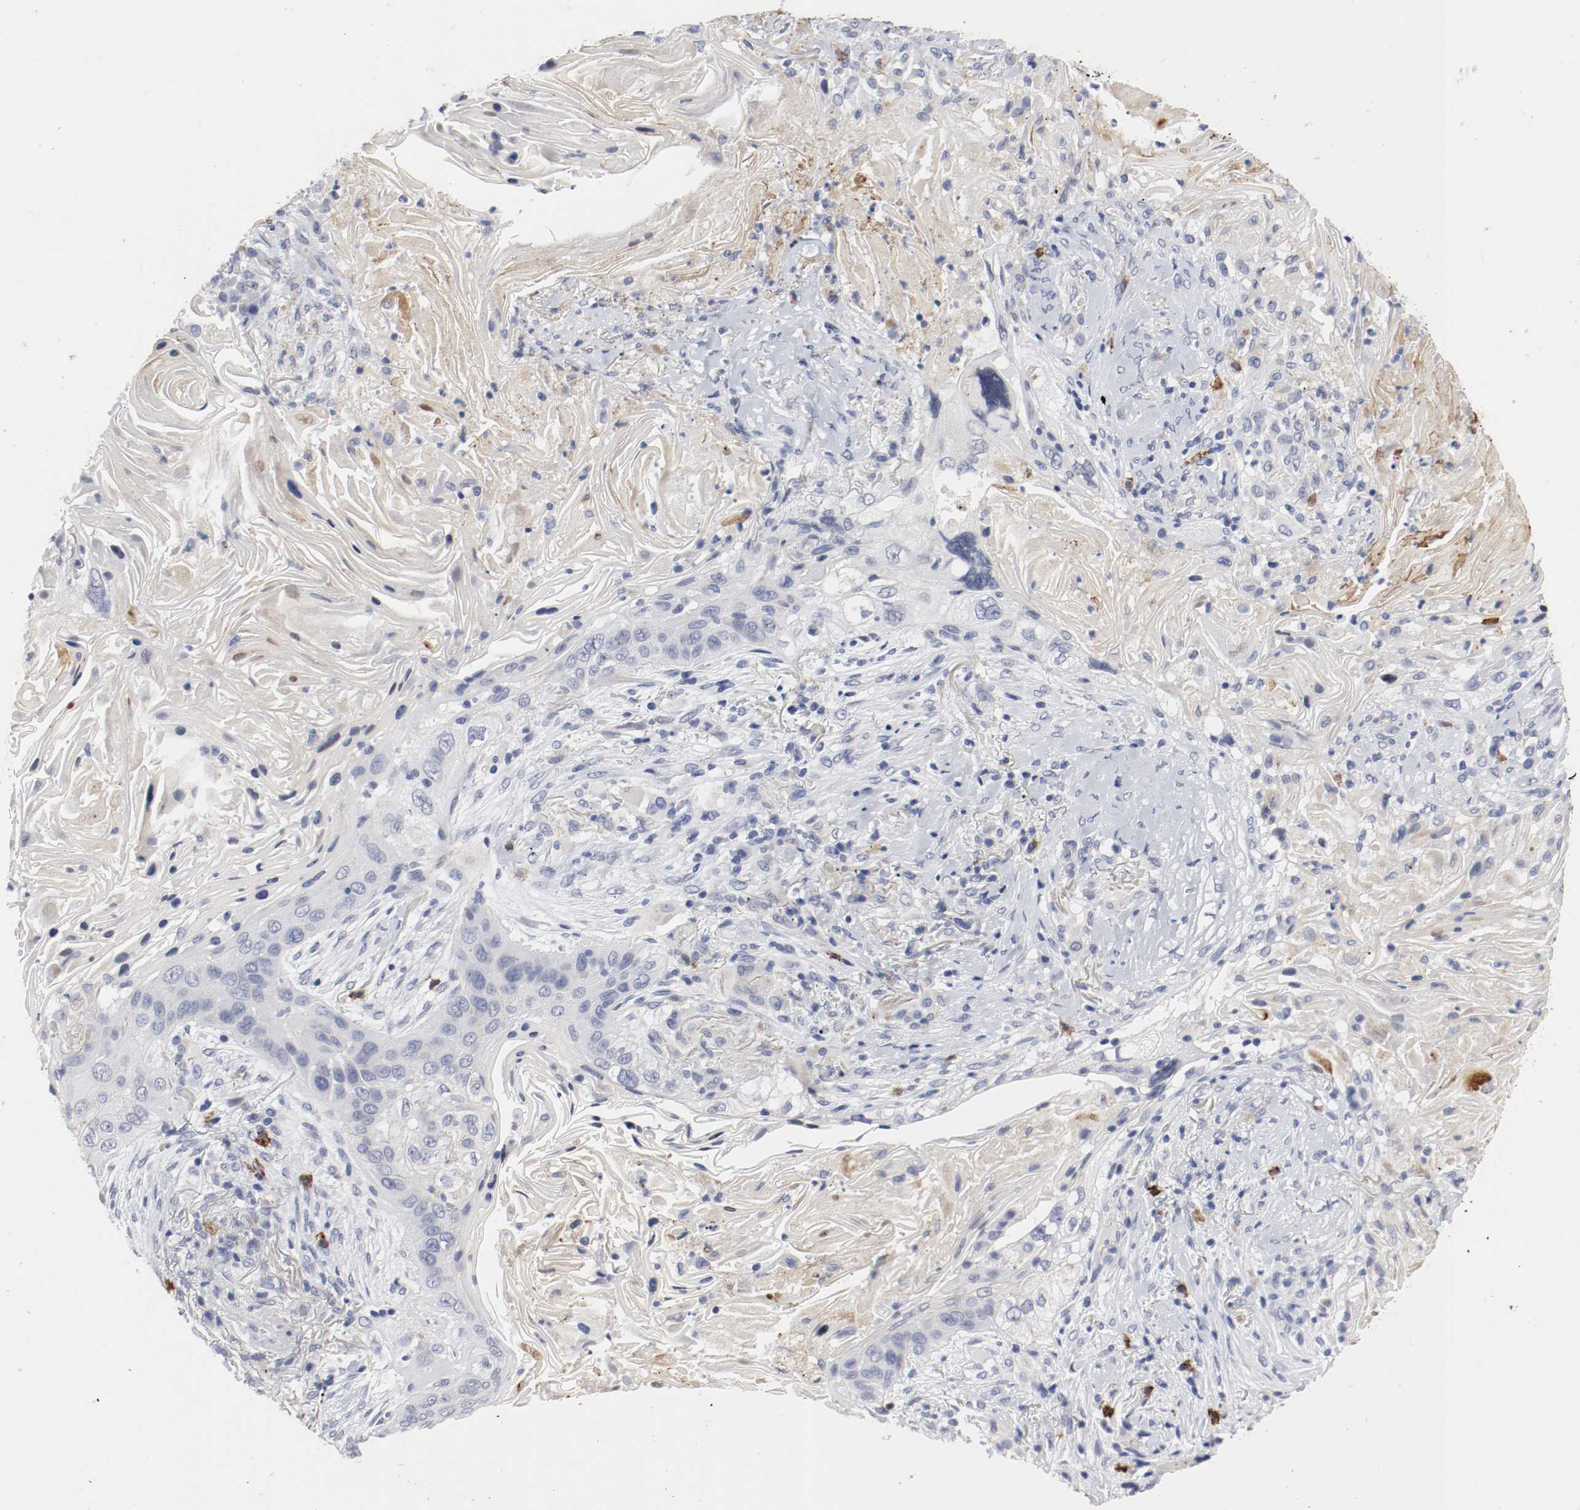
{"staining": {"intensity": "negative", "quantity": "none", "location": "none"}, "tissue": "lung cancer", "cell_type": "Tumor cells", "image_type": "cancer", "snomed": [{"axis": "morphology", "description": "Squamous cell carcinoma, NOS"}, {"axis": "topography", "description": "Lung"}], "caption": "Image shows no significant protein staining in tumor cells of lung squamous cell carcinoma. (Brightfield microscopy of DAB immunohistochemistry at high magnification).", "gene": "KIT", "patient": {"sex": "female", "age": 67}}